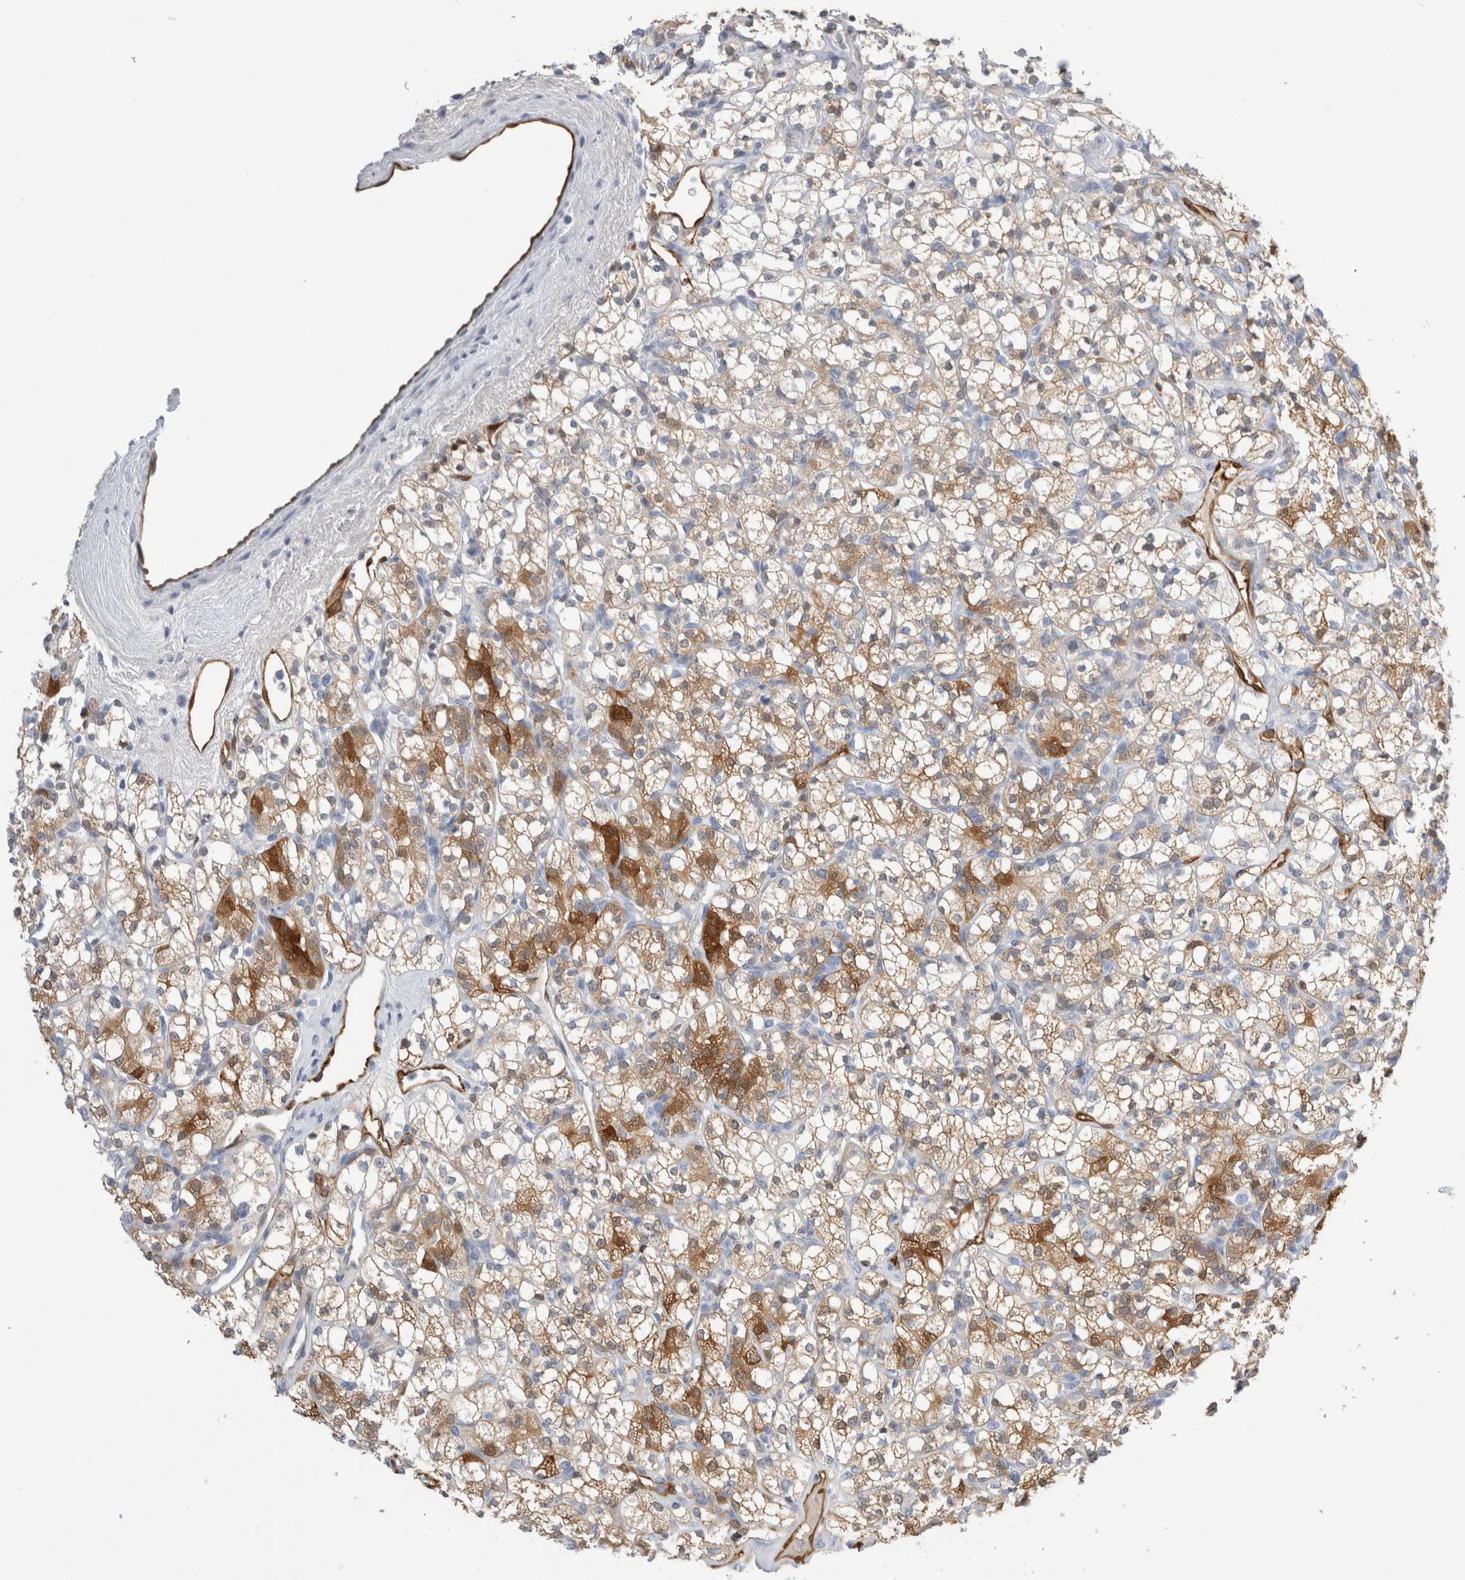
{"staining": {"intensity": "moderate", "quantity": "25%-75%", "location": "cytoplasmic/membranous"}, "tissue": "renal cancer", "cell_type": "Tumor cells", "image_type": "cancer", "snomed": [{"axis": "morphology", "description": "Adenocarcinoma, NOS"}, {"axis": "topography", "description": "Kidney"}], "caption": "The micrograph displays staining of adenocarcinoma (renal), revealing moderate cytoplasmic/membranous protein staining (brown color) within tumor cells.", "gene": "NAPEPLD", "patient": {"sex": "male", "age": 77}}